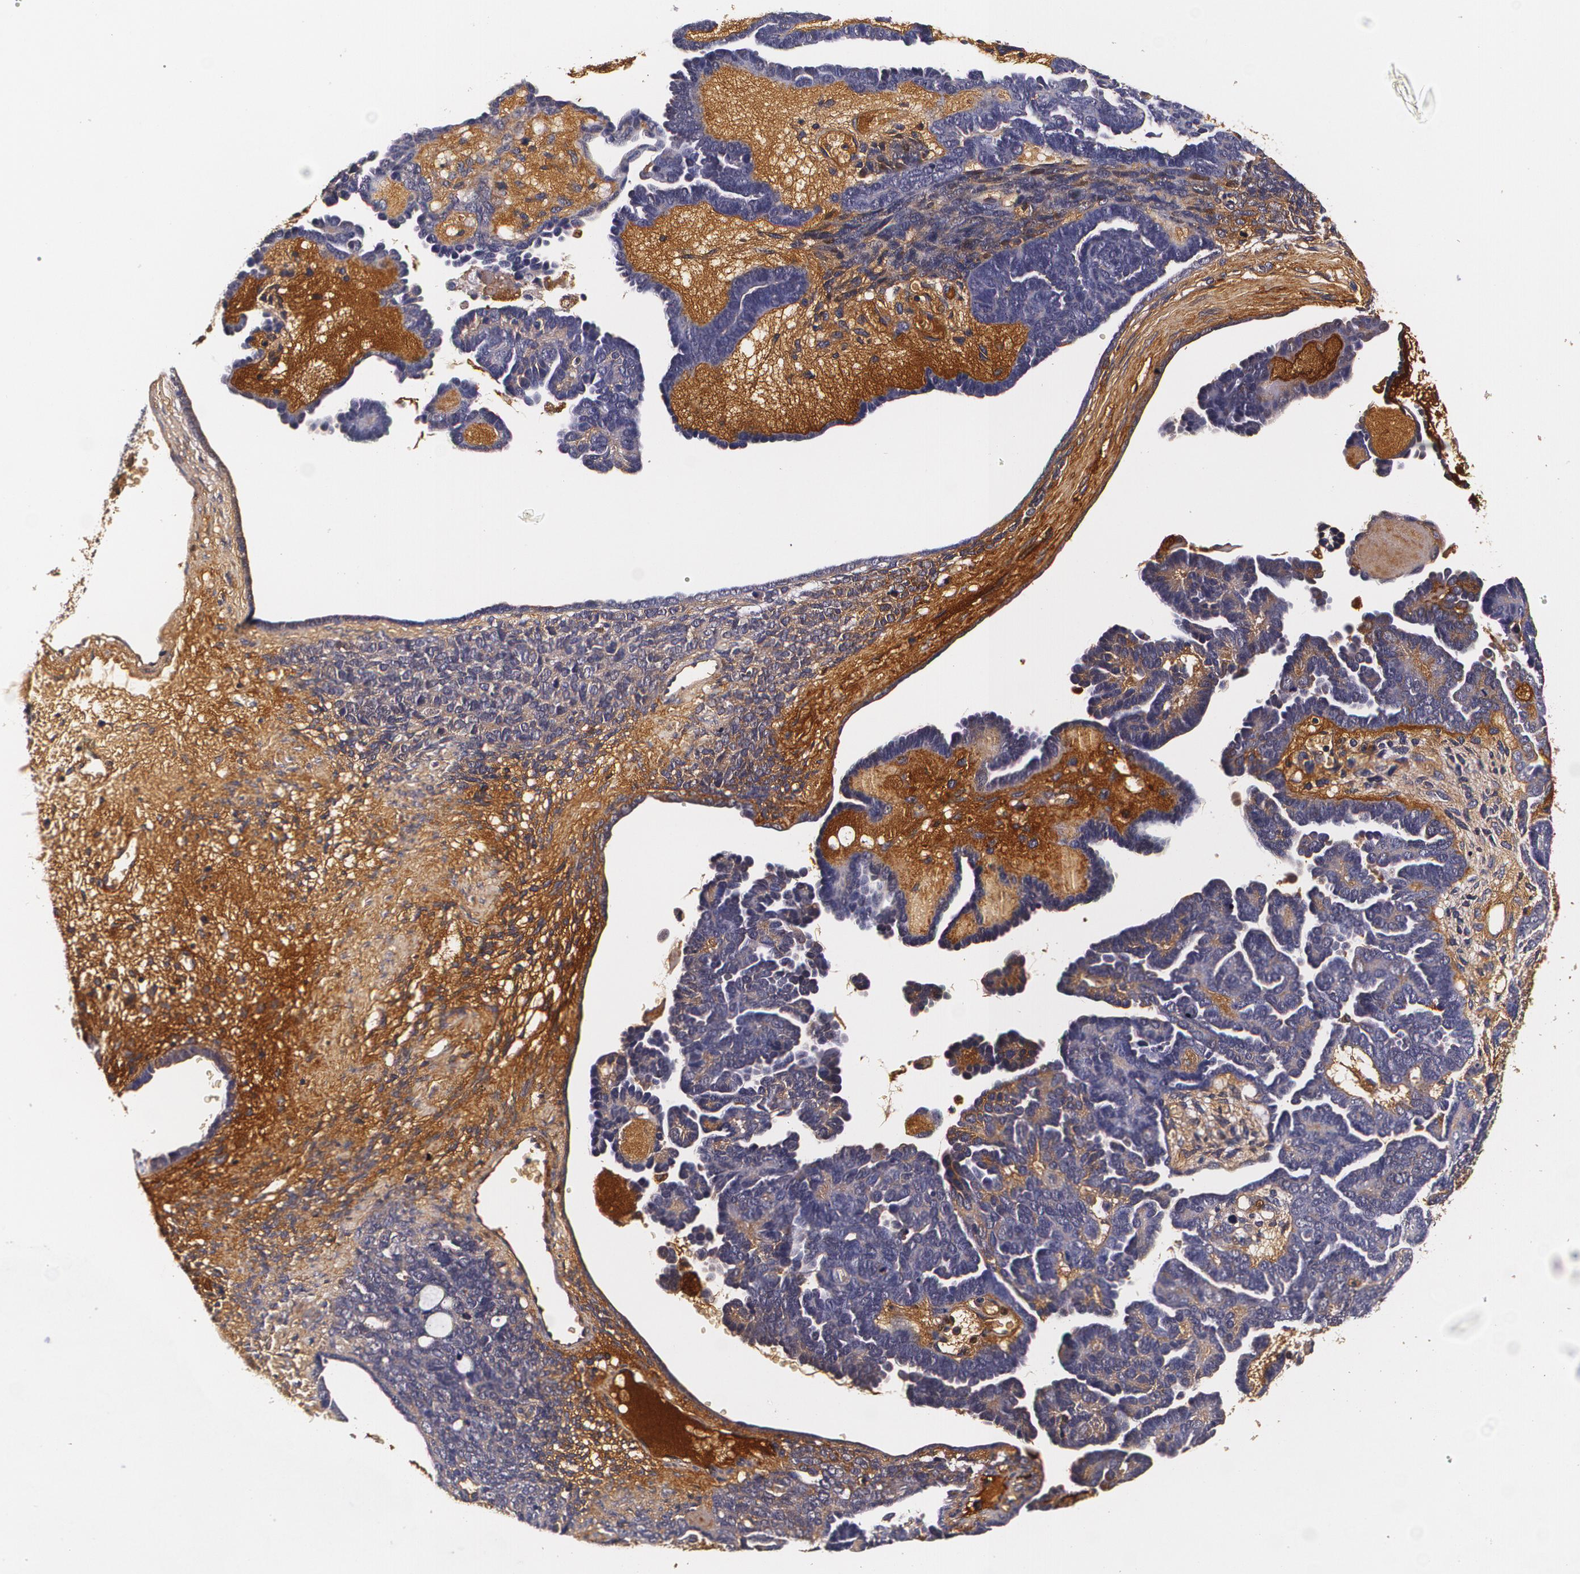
{"staining": {"intensity": "negative", "quantity": "none", "location": "none"}, "tissue": "endometrial cancer", "cell_type": "Tumor cells", "image_type": "cancer", "snomed": [{"axis": "morphology", "description": "Neoplasm, malignant, NOS"}, {"axis": "topography", "description": "Endometrium"}], "caption": "The IHC micrograph has no significant expression in tumor cells of endometrial cancer (neoplasm (malignant)) tissue.", "gene": "TTR", "patient": {"sex": "female", "age": 74}}